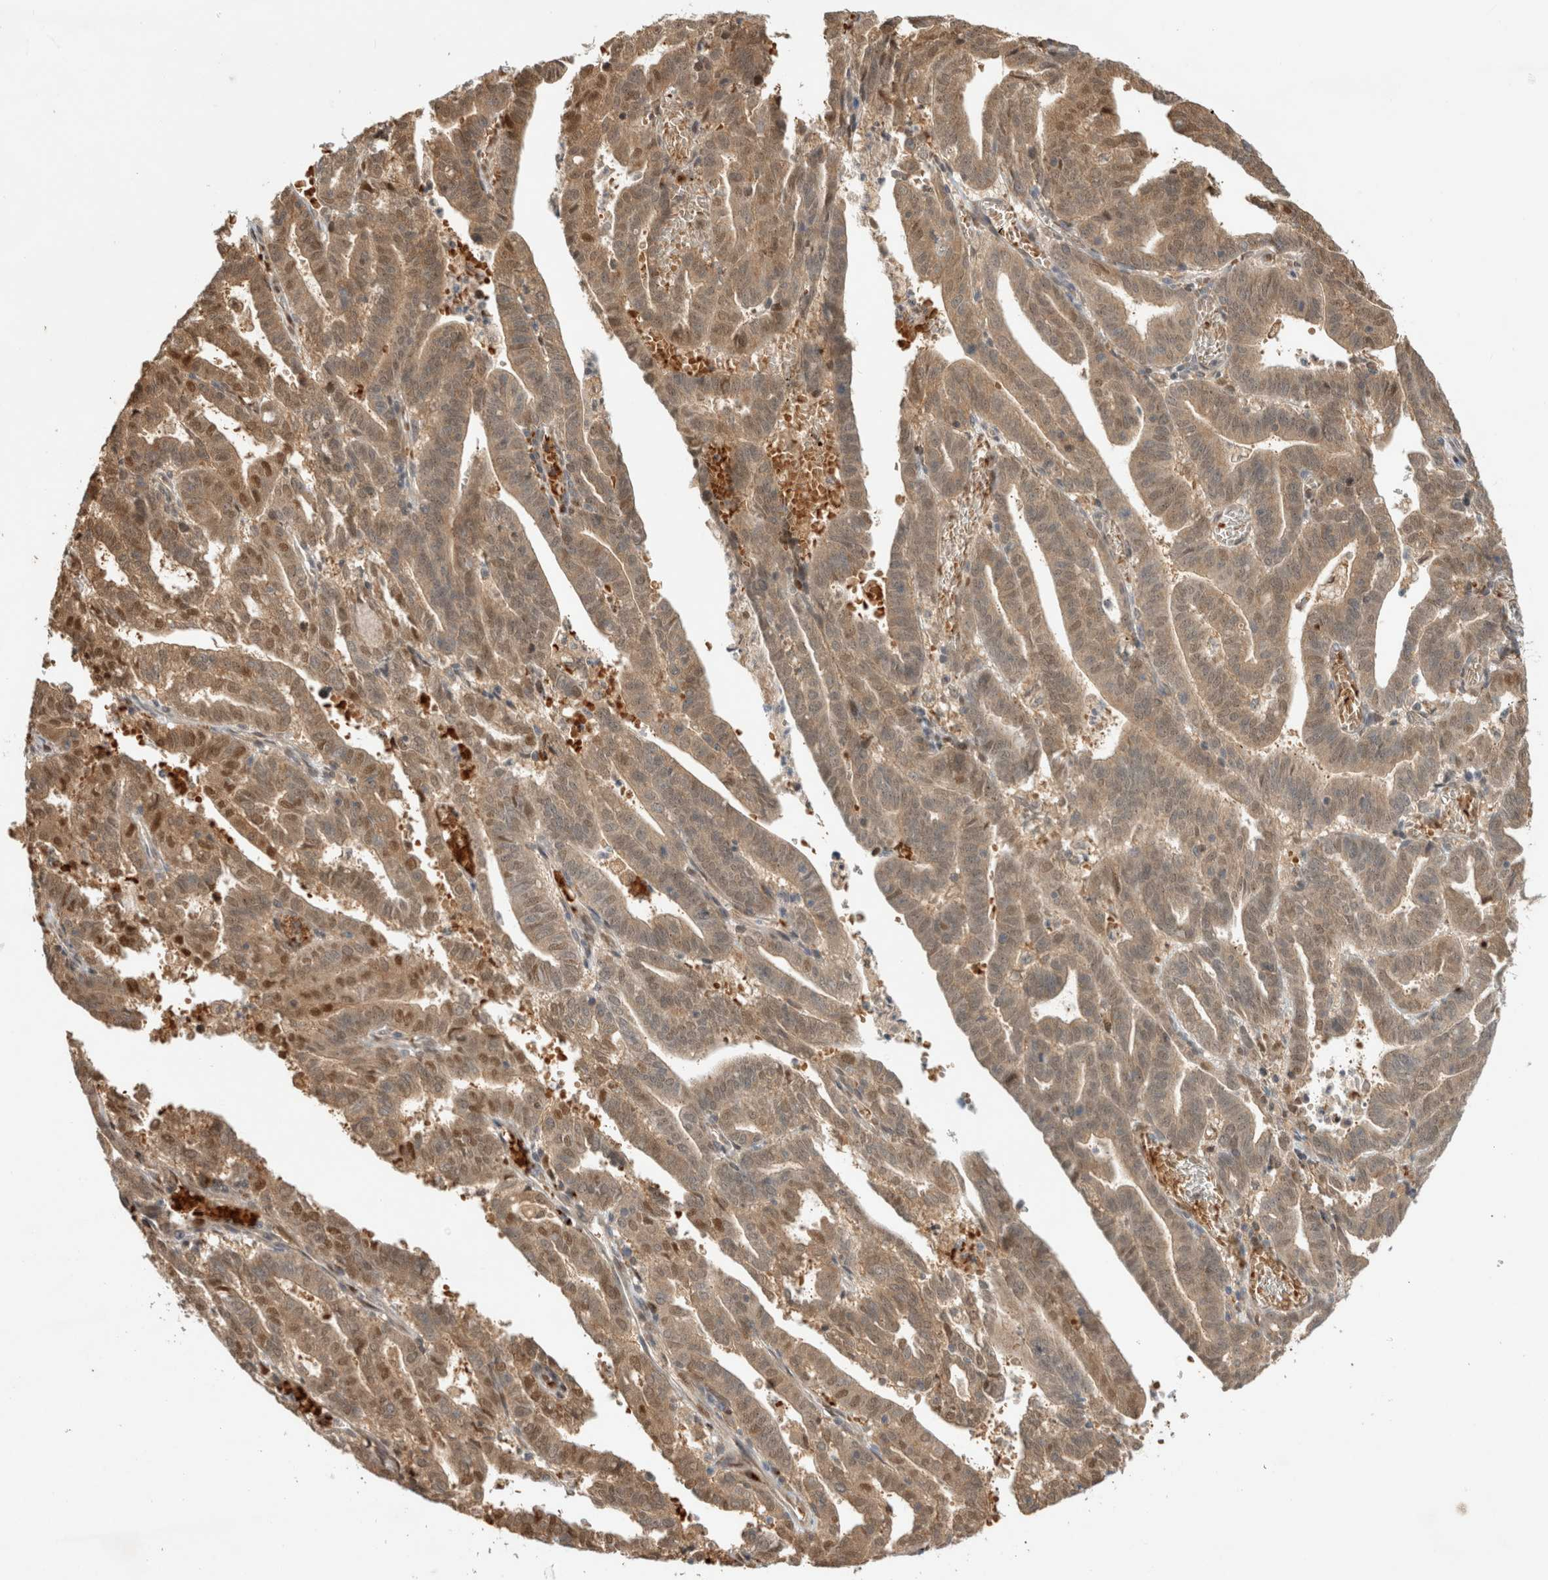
{"staining": {"intensity": "weak", "quantity": ">75%", "location": "cytoplasmic/membranous,nuclear"}, "tissue": "endometrial cancer", "cell_type": "Tumor cells", "image_type": "cancer", "snomed": [{"axis": "morphology", "description": "Adenocarcinoma, NOS"}, {"axis": "topography", "description": "Uterus"}], "caption": "IHC (DAB (3,3'-diaminobenzidine)) staining of human endometrial cancer demonstrates weak cytoplasmic/membranous and nuclear protein positivity in approximately >75% of tumor cells.", "gene": "OTUD6B", "patient": {"sex": "female", "age": 83}}